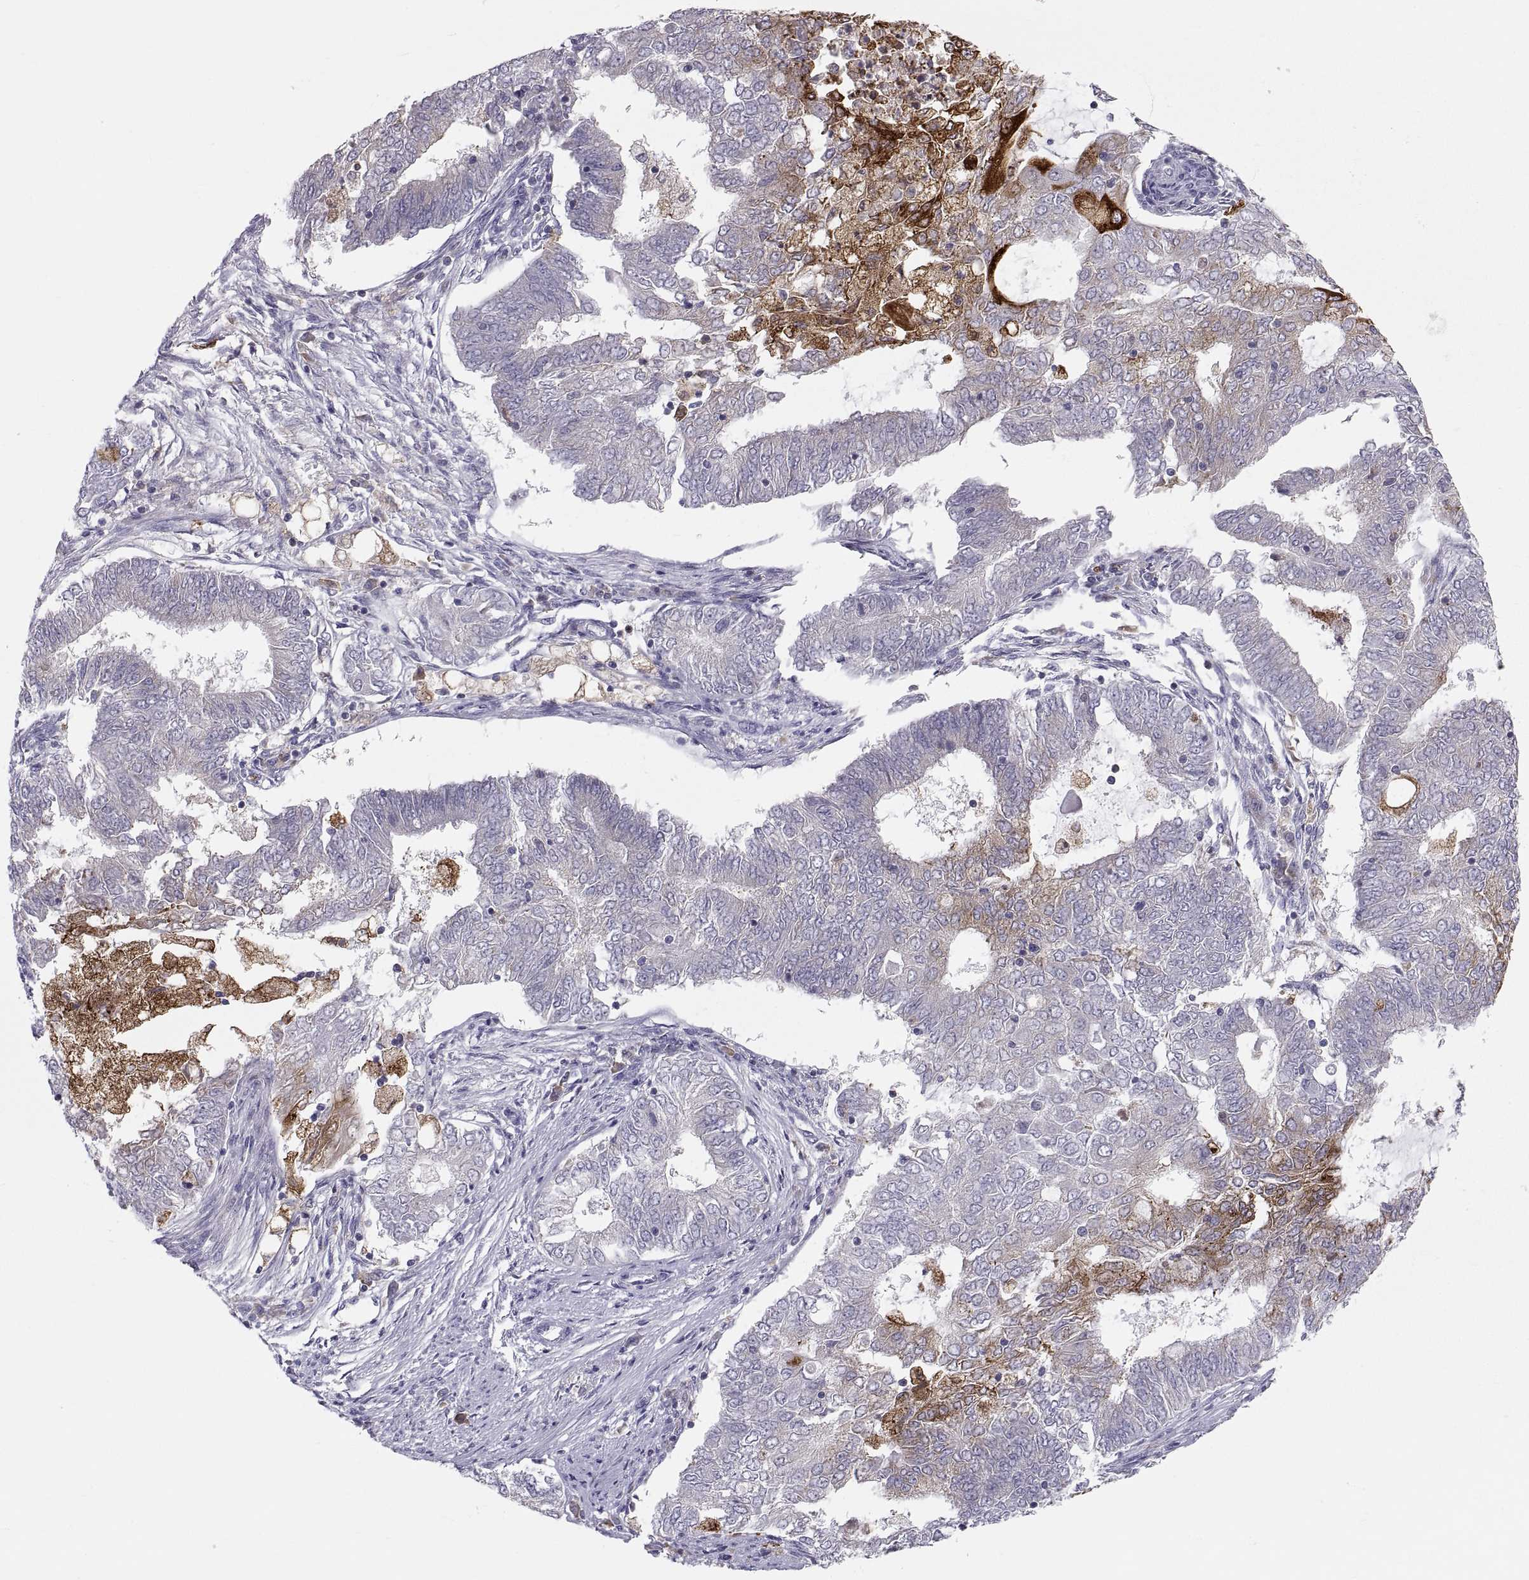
{"staining": {"intensity": "strong", "quantity": "<25%", "location": "cytoplasmic/membranous"}, "tissue": "endometrial cancer", "cell_type": "Tumor cells", "image_type": "cancer", "snomed": [{"axis": "morphology", "description": "Adenocarcinoma, NOS"}, {"axis": "topography", "description": "Endometrium"}], "caption": "Brown immunohistochemical staining in endometrial adenocarcinoma shows strong cytoplasmic/membranous expression in about <25% of tumor cells.", "gene": "ERO1A", "patient": {"sex": "female", "age": 62}}